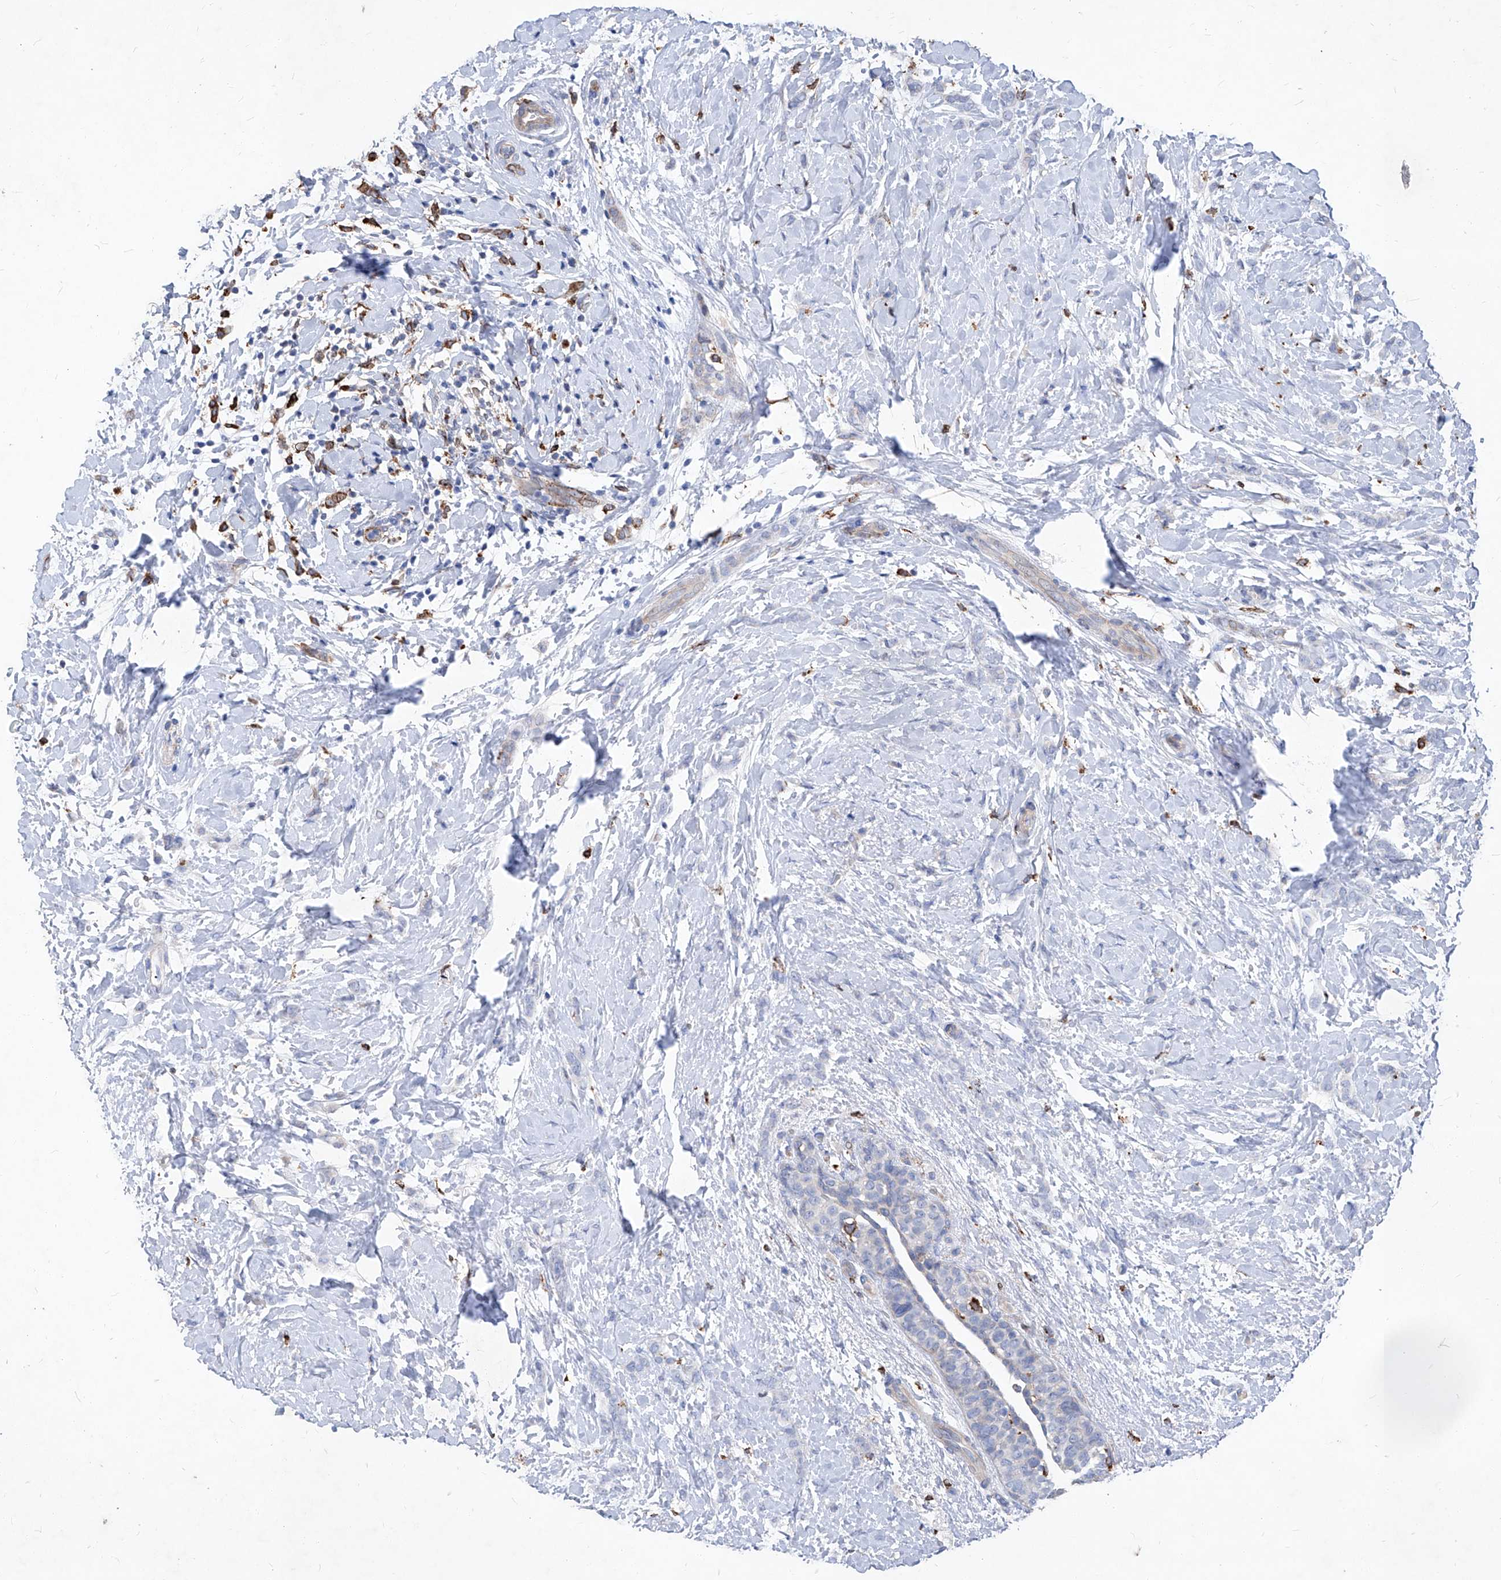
{"staining": {"intensity": "negative", "quantity": "none", "location": "none"}, "tissue": "breast cancer", "cell_type": "Tumor cells", "image_type": "cancer", "snomed": [{"axis": "morphology", "description": "Lobular carcinoma, in situ"}, {"axis": "morphology", "description": "Lobular carcinoma"}, {"axis": "topography", "description": "Breast"}], "caption": "Tumor cells show no significant staining in breast cancer (lobular carcinoma).", "gene": "UBOX5", "patient": {"sex": "female", "age": 41}}